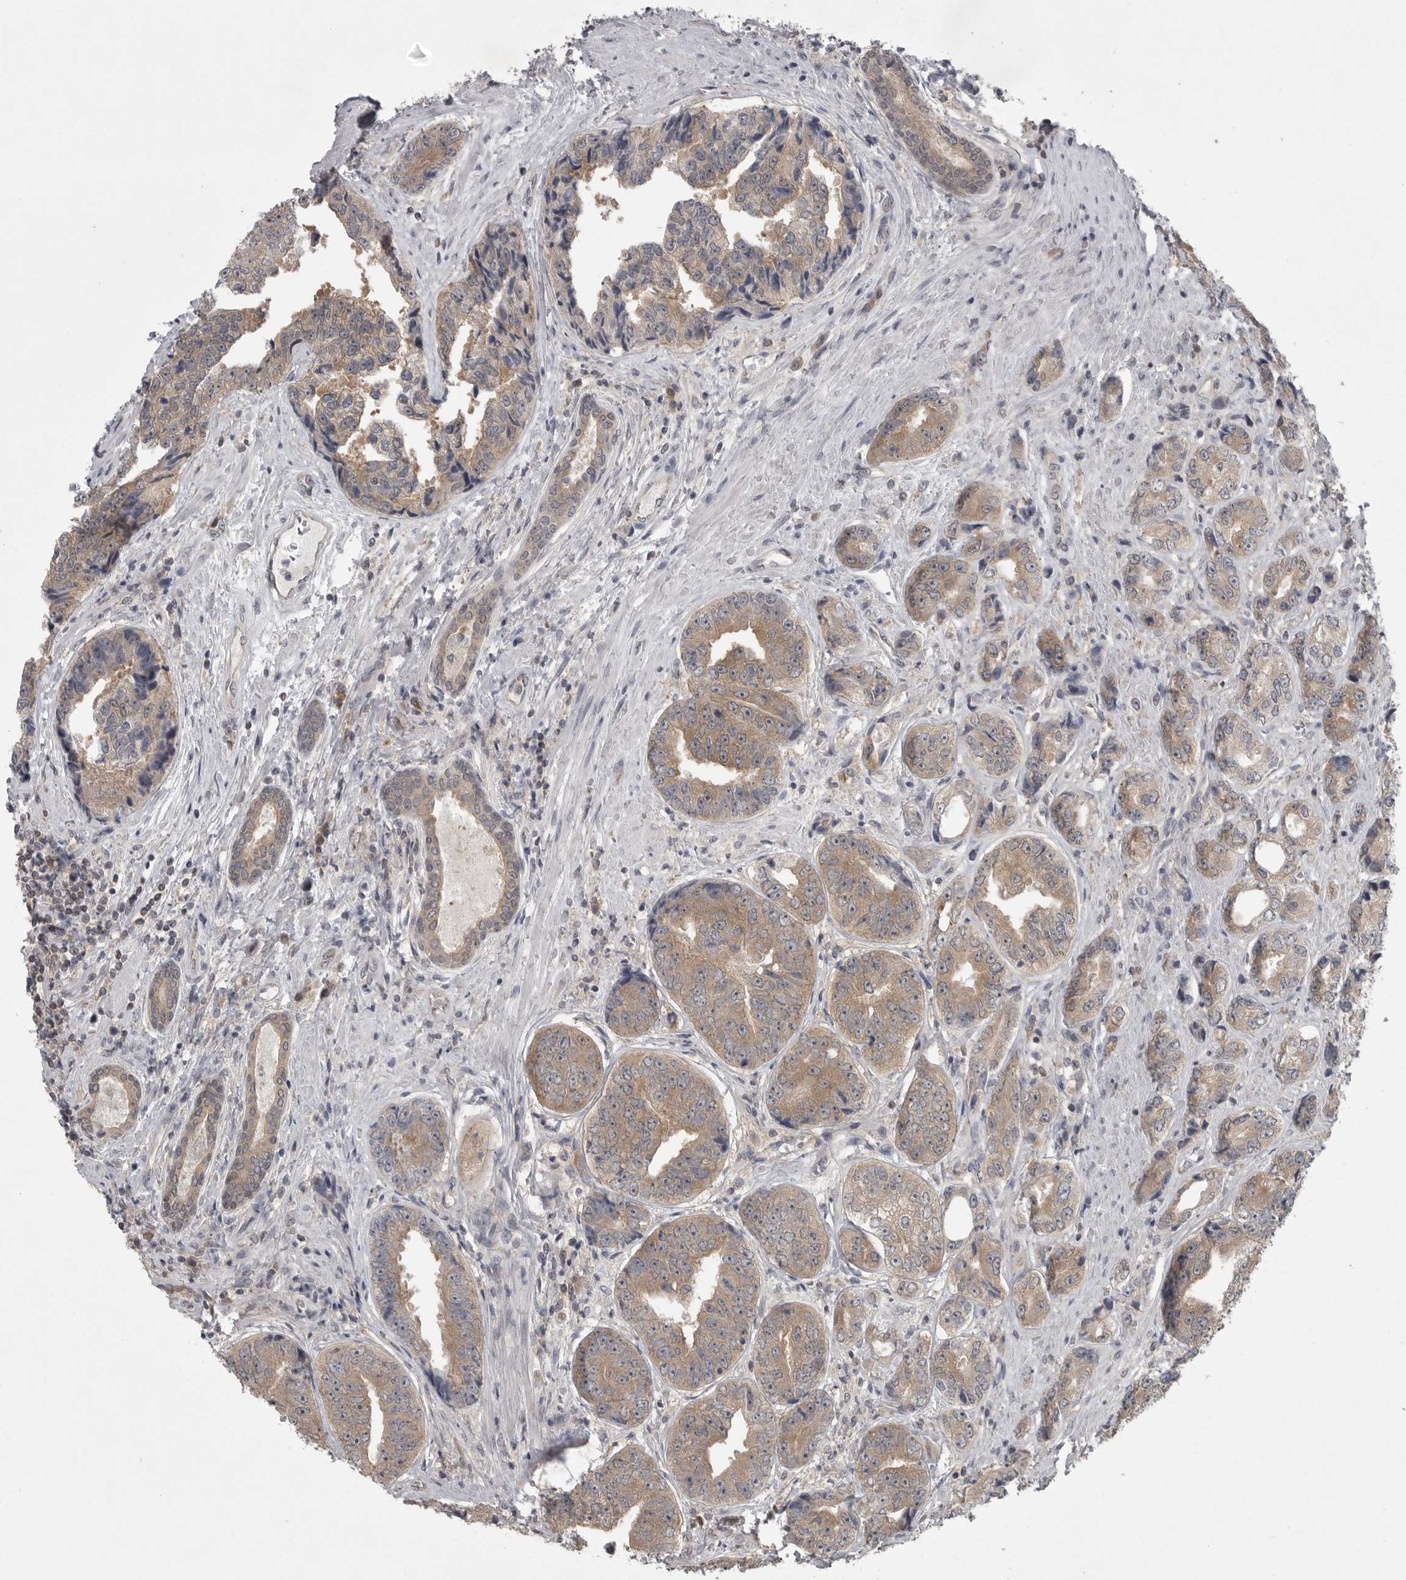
{"staining": {"intensity": "moderate", "quantity": ">75%", "location": "cytoplasmic/membranous"}, "tissue": "prostate cancer", "cell_type": "Tumor cells", "image_type": "cancer", "snomed": [{"axis": "morphology", "description": "Adenocarcinoma, High grade"}, {"axis": "topography", "description": "Prostate"}], "caption": "Moderate cytoplasmic/membranous expression is appreciated in about >75% of tumor cells in high-grade adenocarcinoma (prostate).", "gene": "PHF13", "patient": {"sex": "male", "age": 61}}